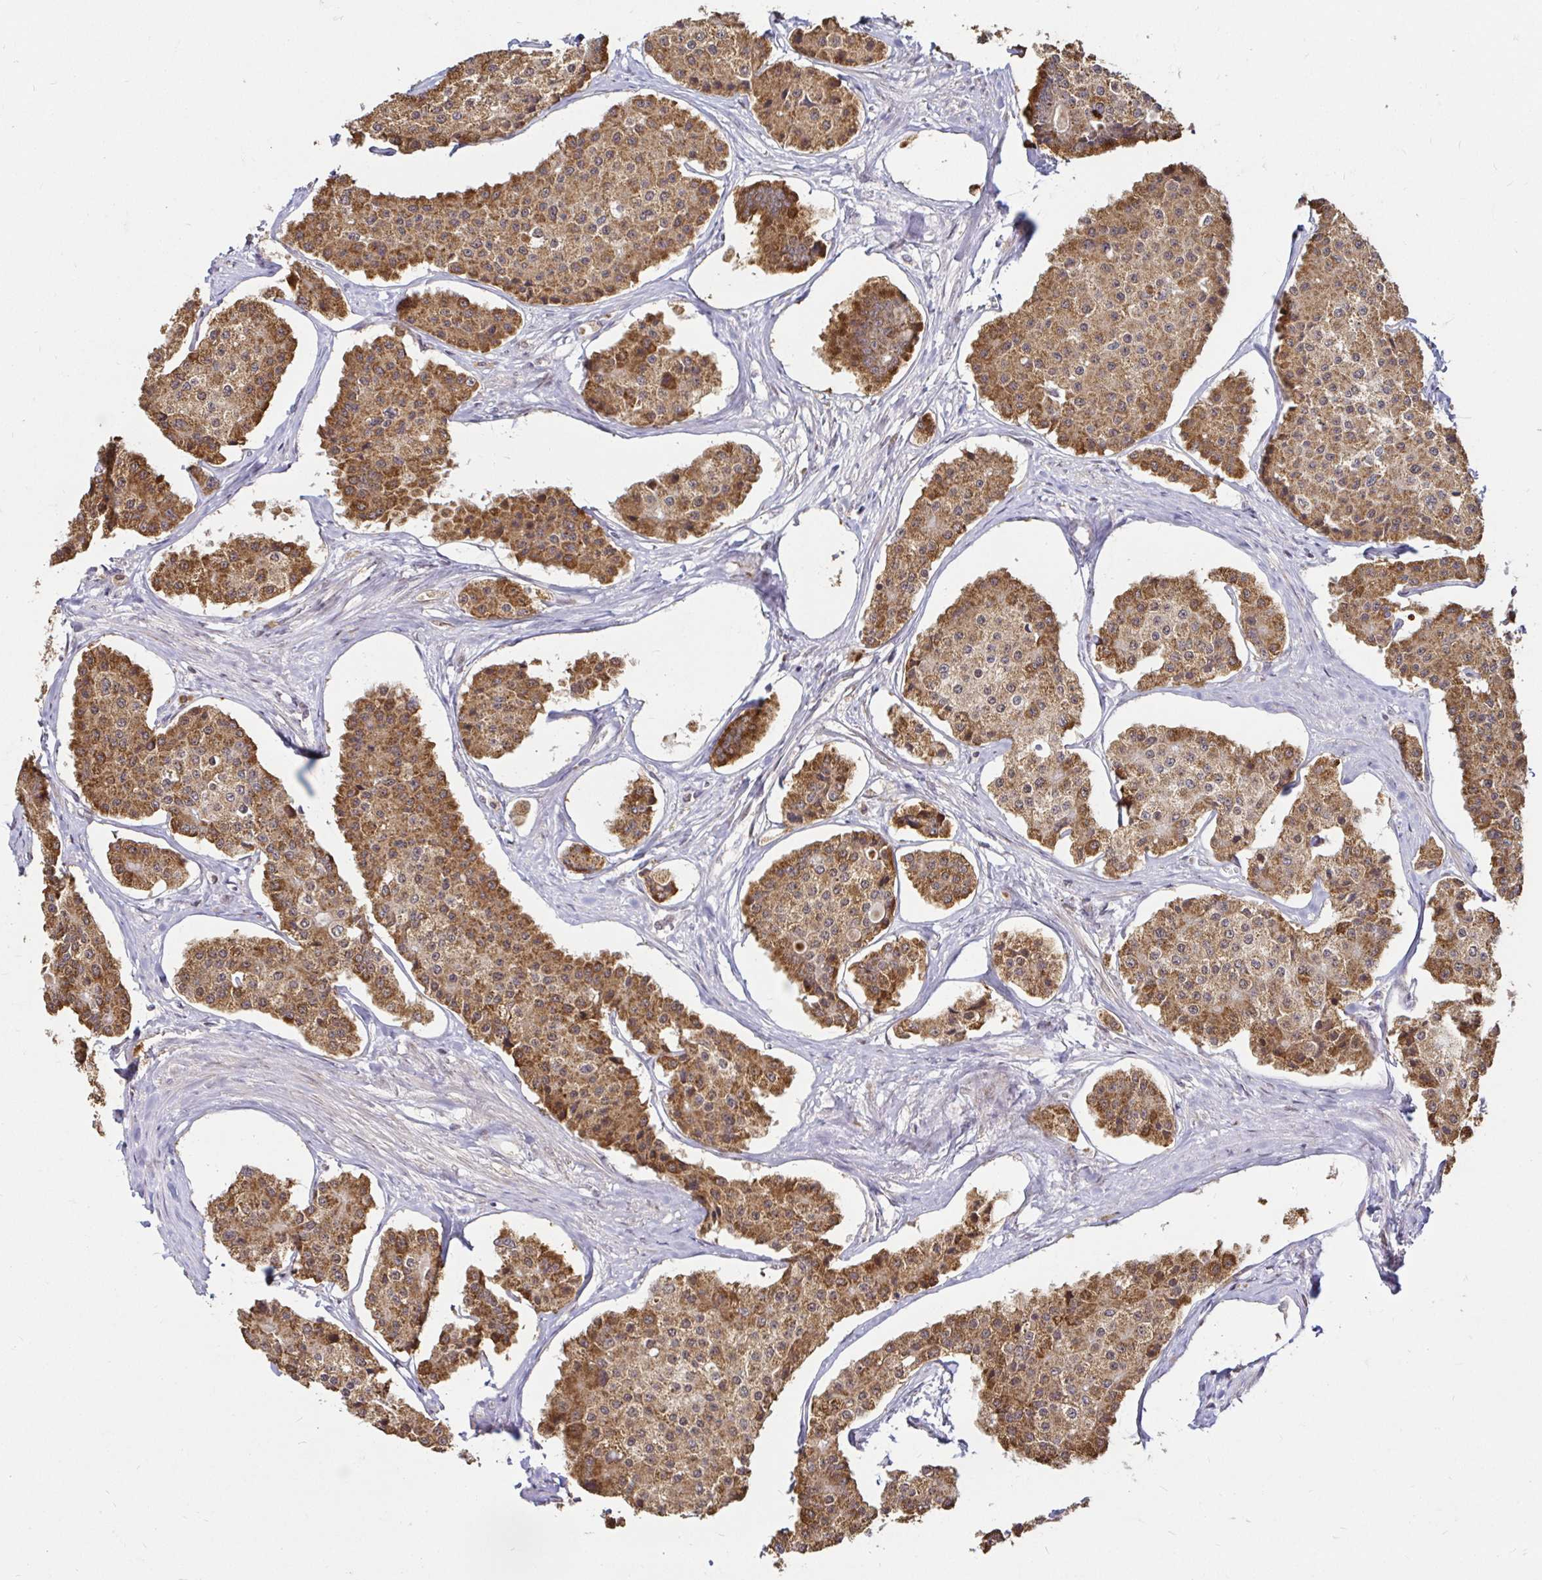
{"staining": {"intensity": "moderate", "quantity": ">75%", "location": "cytoplasmic/membranous"}, "tissue": "carcinoid", "cell_type": "Tumor cells", "image_type": "cancer", "snomed": [{"axis": "morphology", "description": "Carcinoid, malignant, NOS"}, {"axis": "topography", "description": "Small intestine"}], "caption": "Immunohistochemistry photomicrograph of malignant carcinoid stained for a protein (brown), which shows medium levels of moderate cytoplasmic/membranous expression in approximately >75% of tumor cells.", "gene": "TIMM50", "patient": {"sex": "female", "age": 65}}